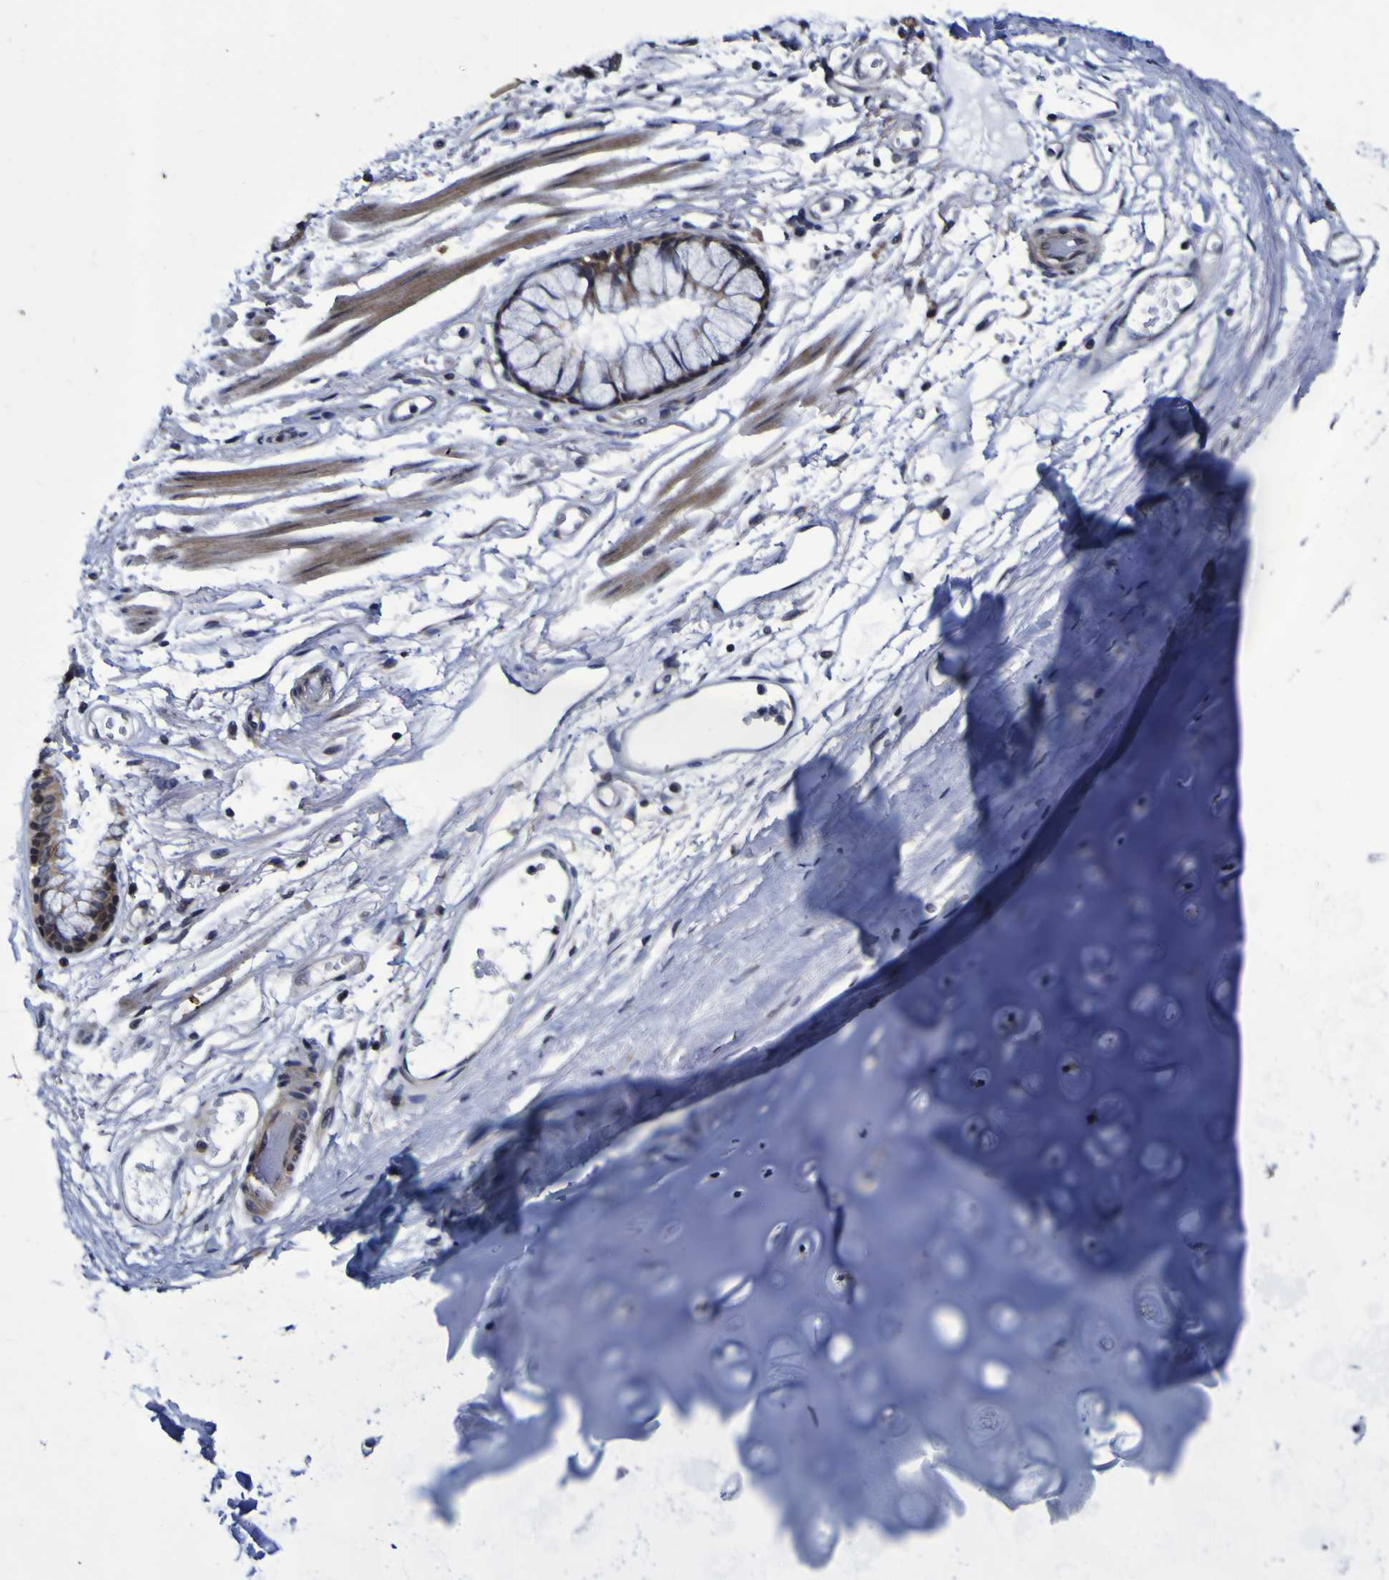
{"staining": {"intensity": "negative", "quantity": "none", "location": "none"}, "tissue": "adipose tissue", "cell_type": "Adipocytes", "image_type": "normal", "snomed": [{"axis": "morphology", "description": "Normal tissue, NOS"}, {"axis": "topography", "description": "Cartilage tissue"}, {"axis": "topography", "description": "Bronchus"}], "caption": "This is an IHC histopathology image of normal human adipose tissue. There is no positivity in adipocytes.", "gene": "P3H1", "patient": {"sex": "female", "age": 73}}